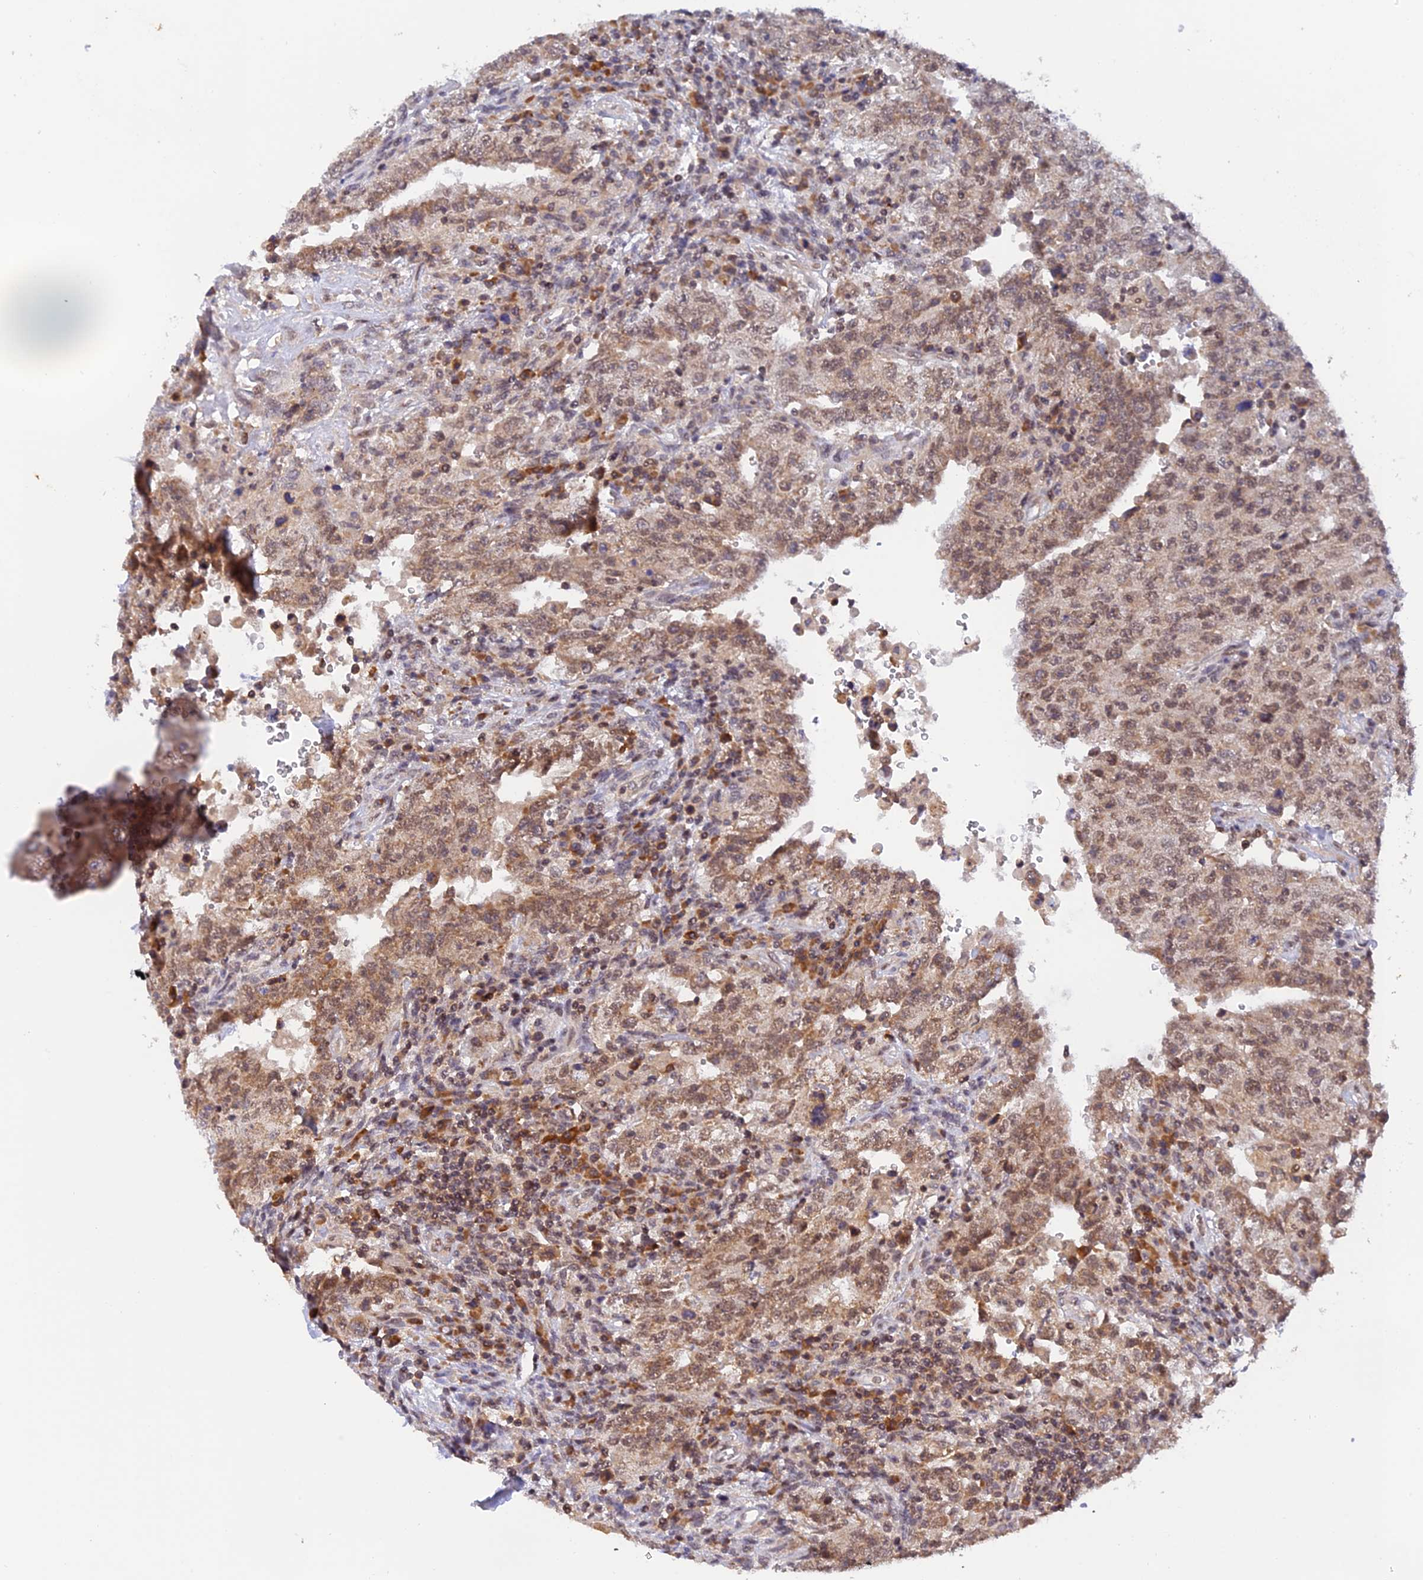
{"staining": {"intensity": "moderate", "quantity": ">75%", "location": "cytoplasmic/membranous,nuclear"}, "tissue": "testis cancer", "cell_type": "Tumor cells", "image_type": "cancer", "snomed": [{"axis": "morphology", "description": "Carcinoma, Embryonal, NOS"}, {"axis": "topography", "description": "Testis"}], "caption": "A medium amount of moderate cytoplasmic/membranous and nuclear expression is appreciated in approximately >75% of tumor cells in testis cancer tissue.", "gene": "PEX16", "patient": {"sex": "male", "age": 26}}